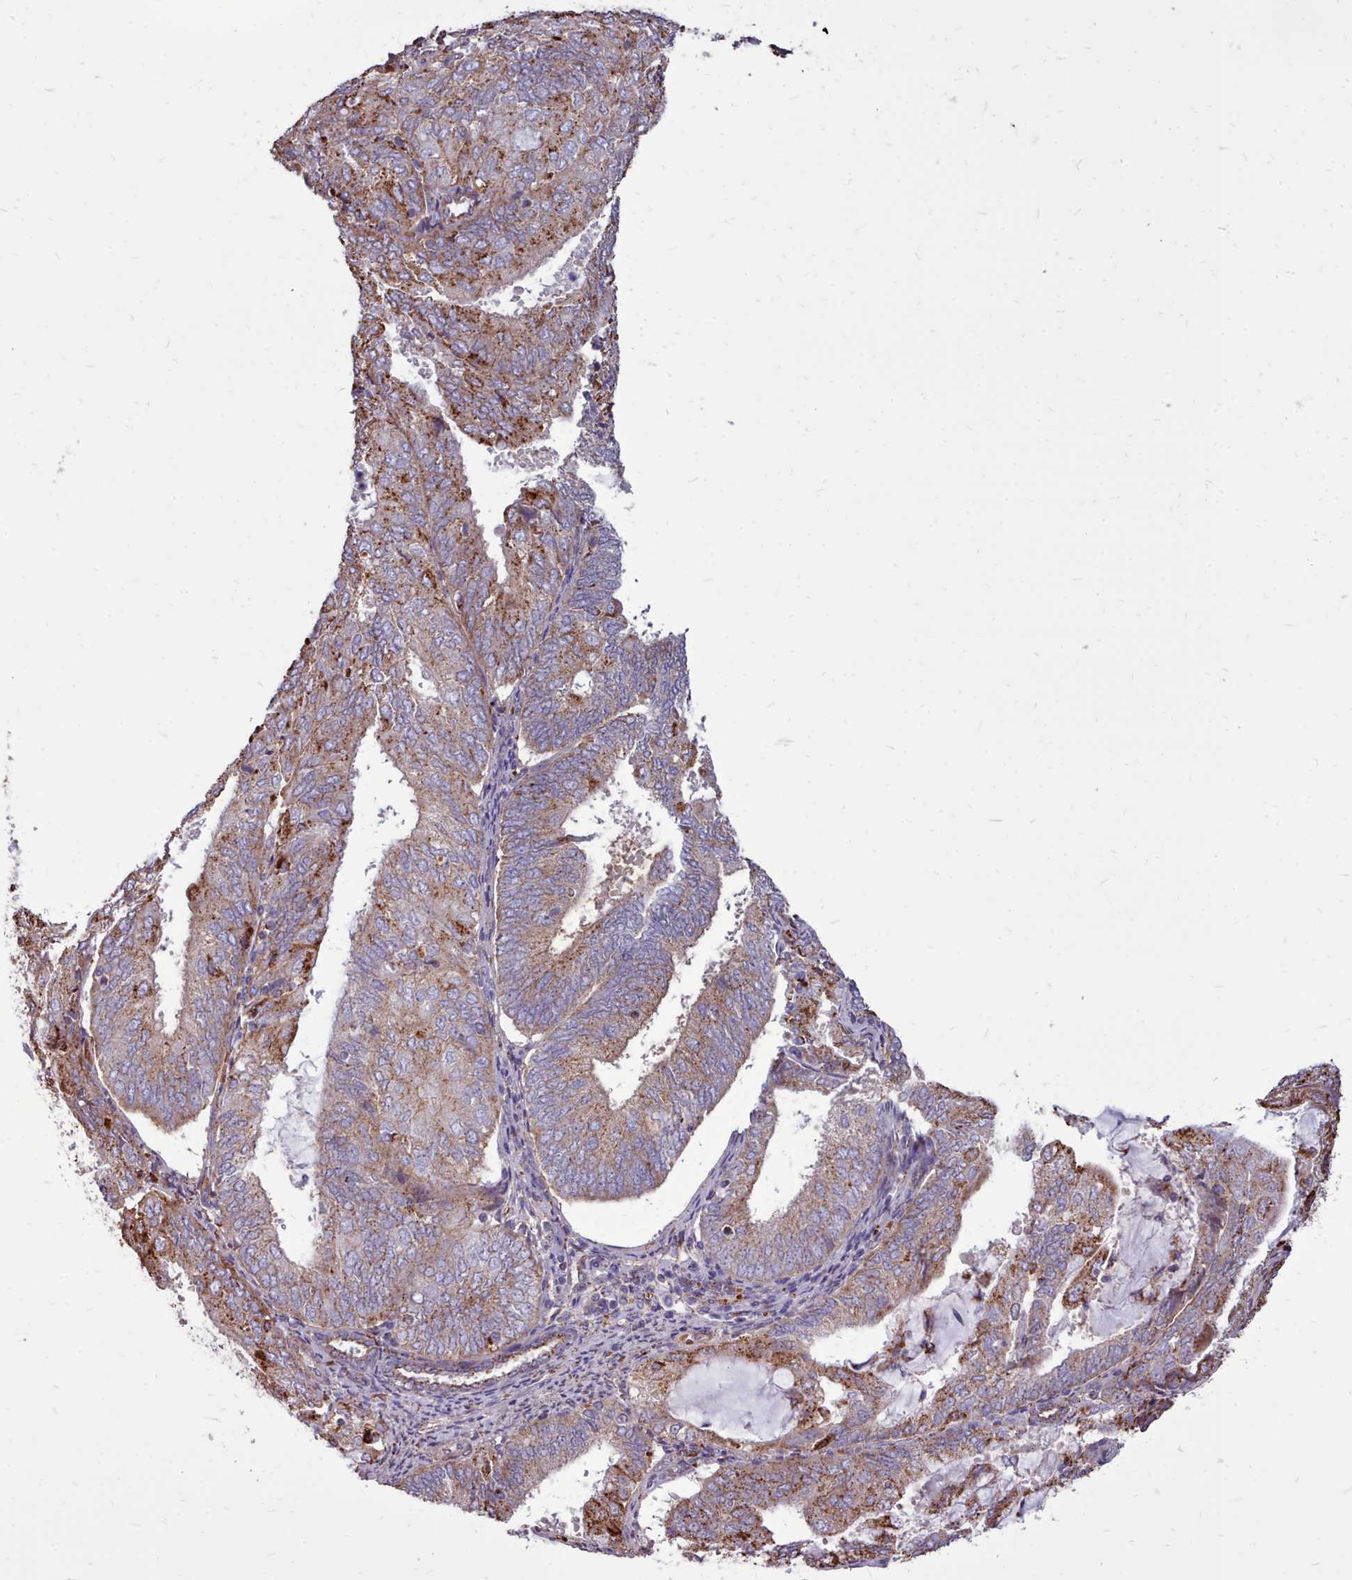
{"staining": {"intensity": "moderate", "quantity": "25%-75%", "location": "cytoplasmic/membranous"}, "tissue": "endometrial cancer", "cell_type": "Tumor cells", "image_type": "cancer", "snomed": [{"axis": "morphology", "description": "Adenocarcinoma, NOS"}, {"axis": "topography", "description": "Endometrium"}], "caption": "Endometrial cancer (adenocarcinoma) stained for a protein displays moderate cytoplasmic/membranous positivity in tumor cells.", "gene": "PACSIN3", "patient": {"sex": "female", "age": 81}}